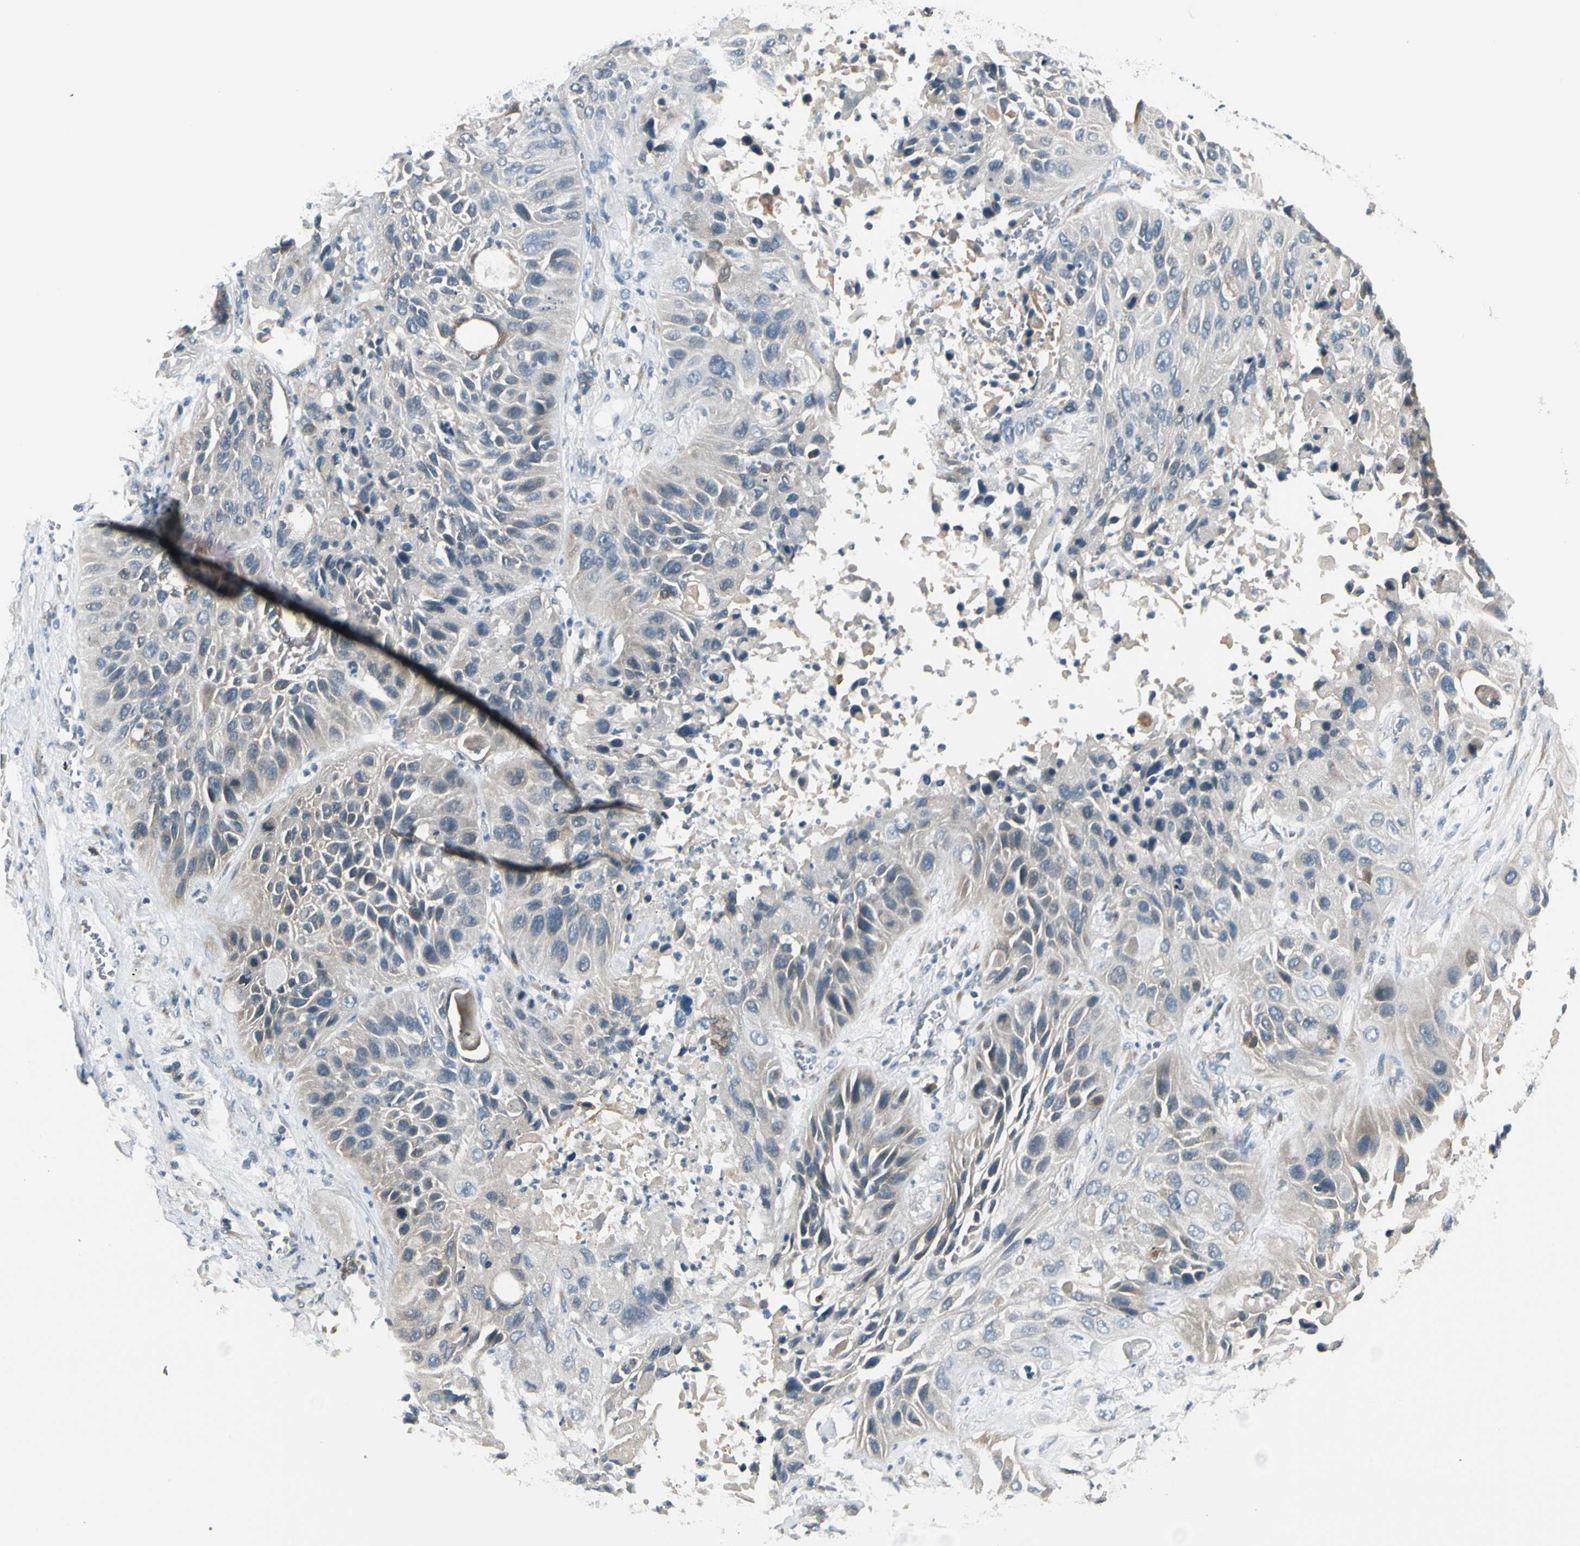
{"staining": {"intensity": "weak", "quantity": "<25%", "location": "cytoplasmic/membranous"}, "tissue": "lung cancer", "cell_type": "Tumor cells", "image_type": "cancer", "snomed": [{"axis": "morphology", "description": "Squamous cell carcinoma, NOS"}, {"axis": "topography", "description": "Lung"}], "caption": "A micrograph of human squamous cell carcinoma (lung) is negative for staining in tumor cells.", "gene": "BNIP1", "patient": {"sex": "female", "age": 76}}